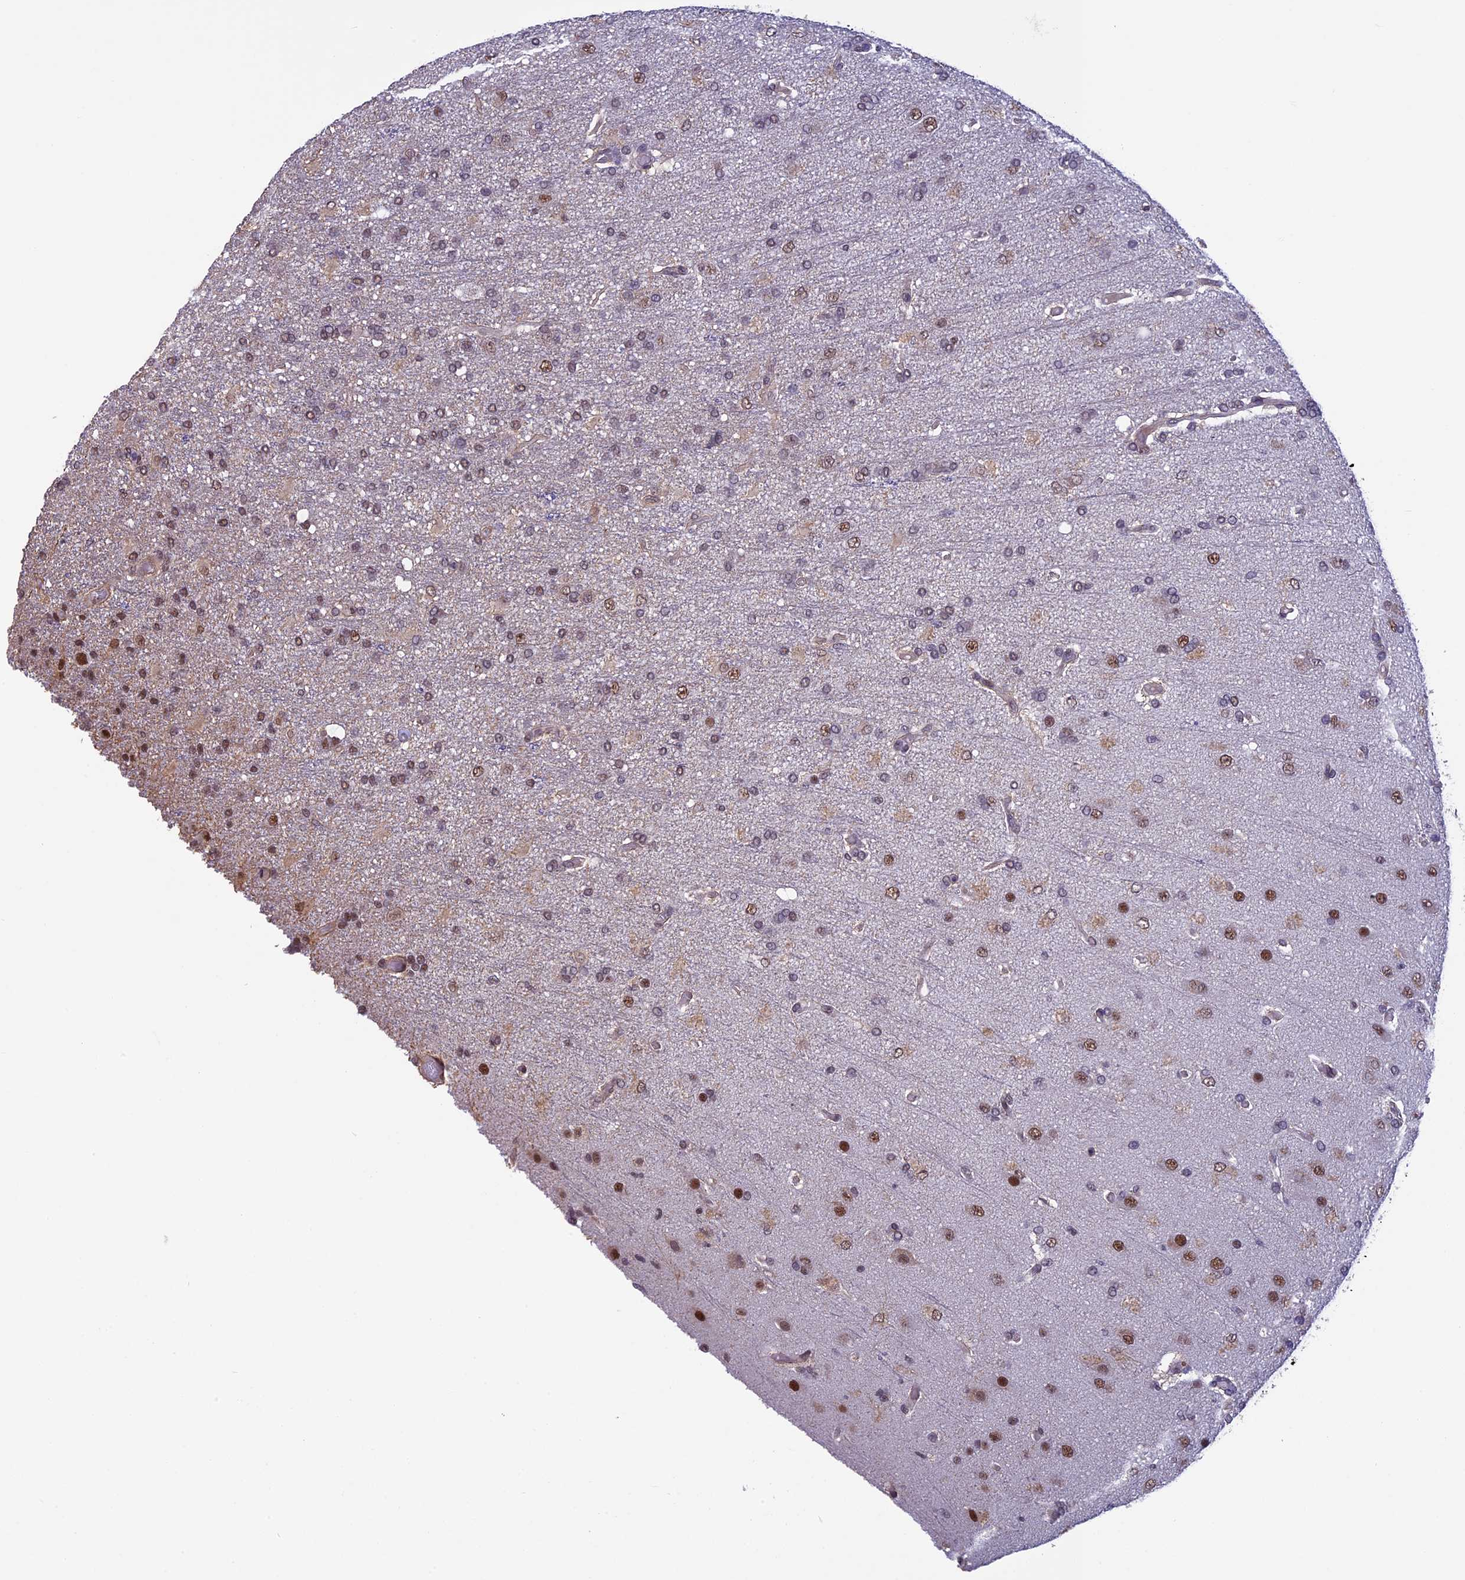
{"staining": {"intensity": "moderate", "quantity": "<25%", "location": "nuclear"}, "tissue": "glioma", "cell_type": "Tumor cells", "image_type": "cancer", "snomed": [{"axis": "morphology", "description": "Glioma, malignant, High grade"}, {"axis": "topography", "description": "Brain"}], "caption": "High-power microscopy captured an immunohistochemistry micrograph of glioma, revealing moderate nuclear expression in about <25% of tumor cells.", "gene": "RNF40", "patient": {"sex": "female", "age": 74}}